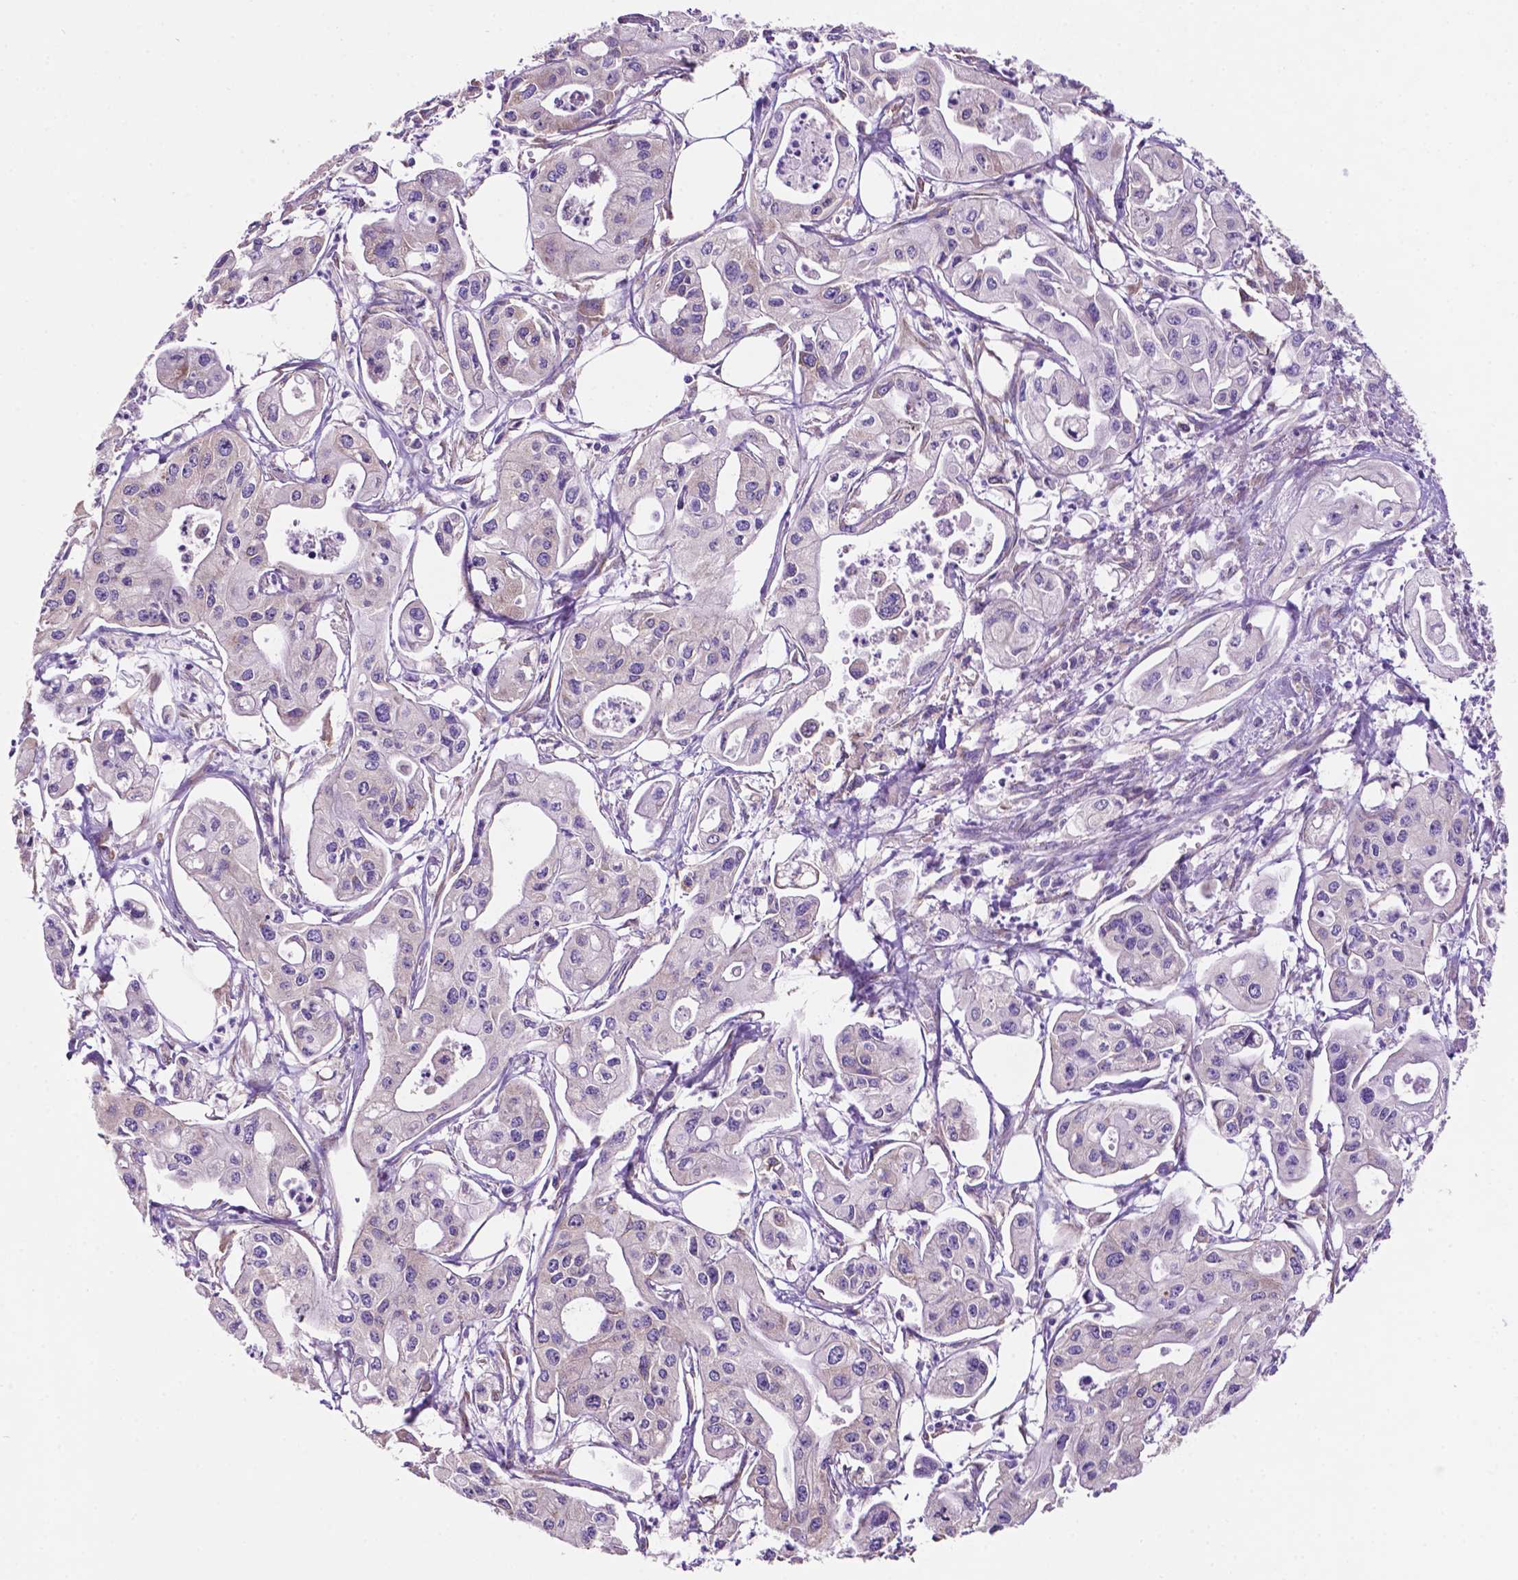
{"staining": {"intensity": "negative", "quantity": "none", "location": "none"}, "tissue": "pancreatic cancer", "cell_type": "Tumor cells", "image_type": "cancer", "snomed": [{"axis": "morphology", "description": "Adenocarcinoma, NOS"}, {"axis": "topography", "description": "Pancreas"}], "caption": "A high-resolution photomicrograph shows immunohistochemistry (IHC) staining of pancreatic cancer, which shows no significant staining in tumor cells.", "gene": "SPDYA", "patient": {"sex": "male", "age": 70}}